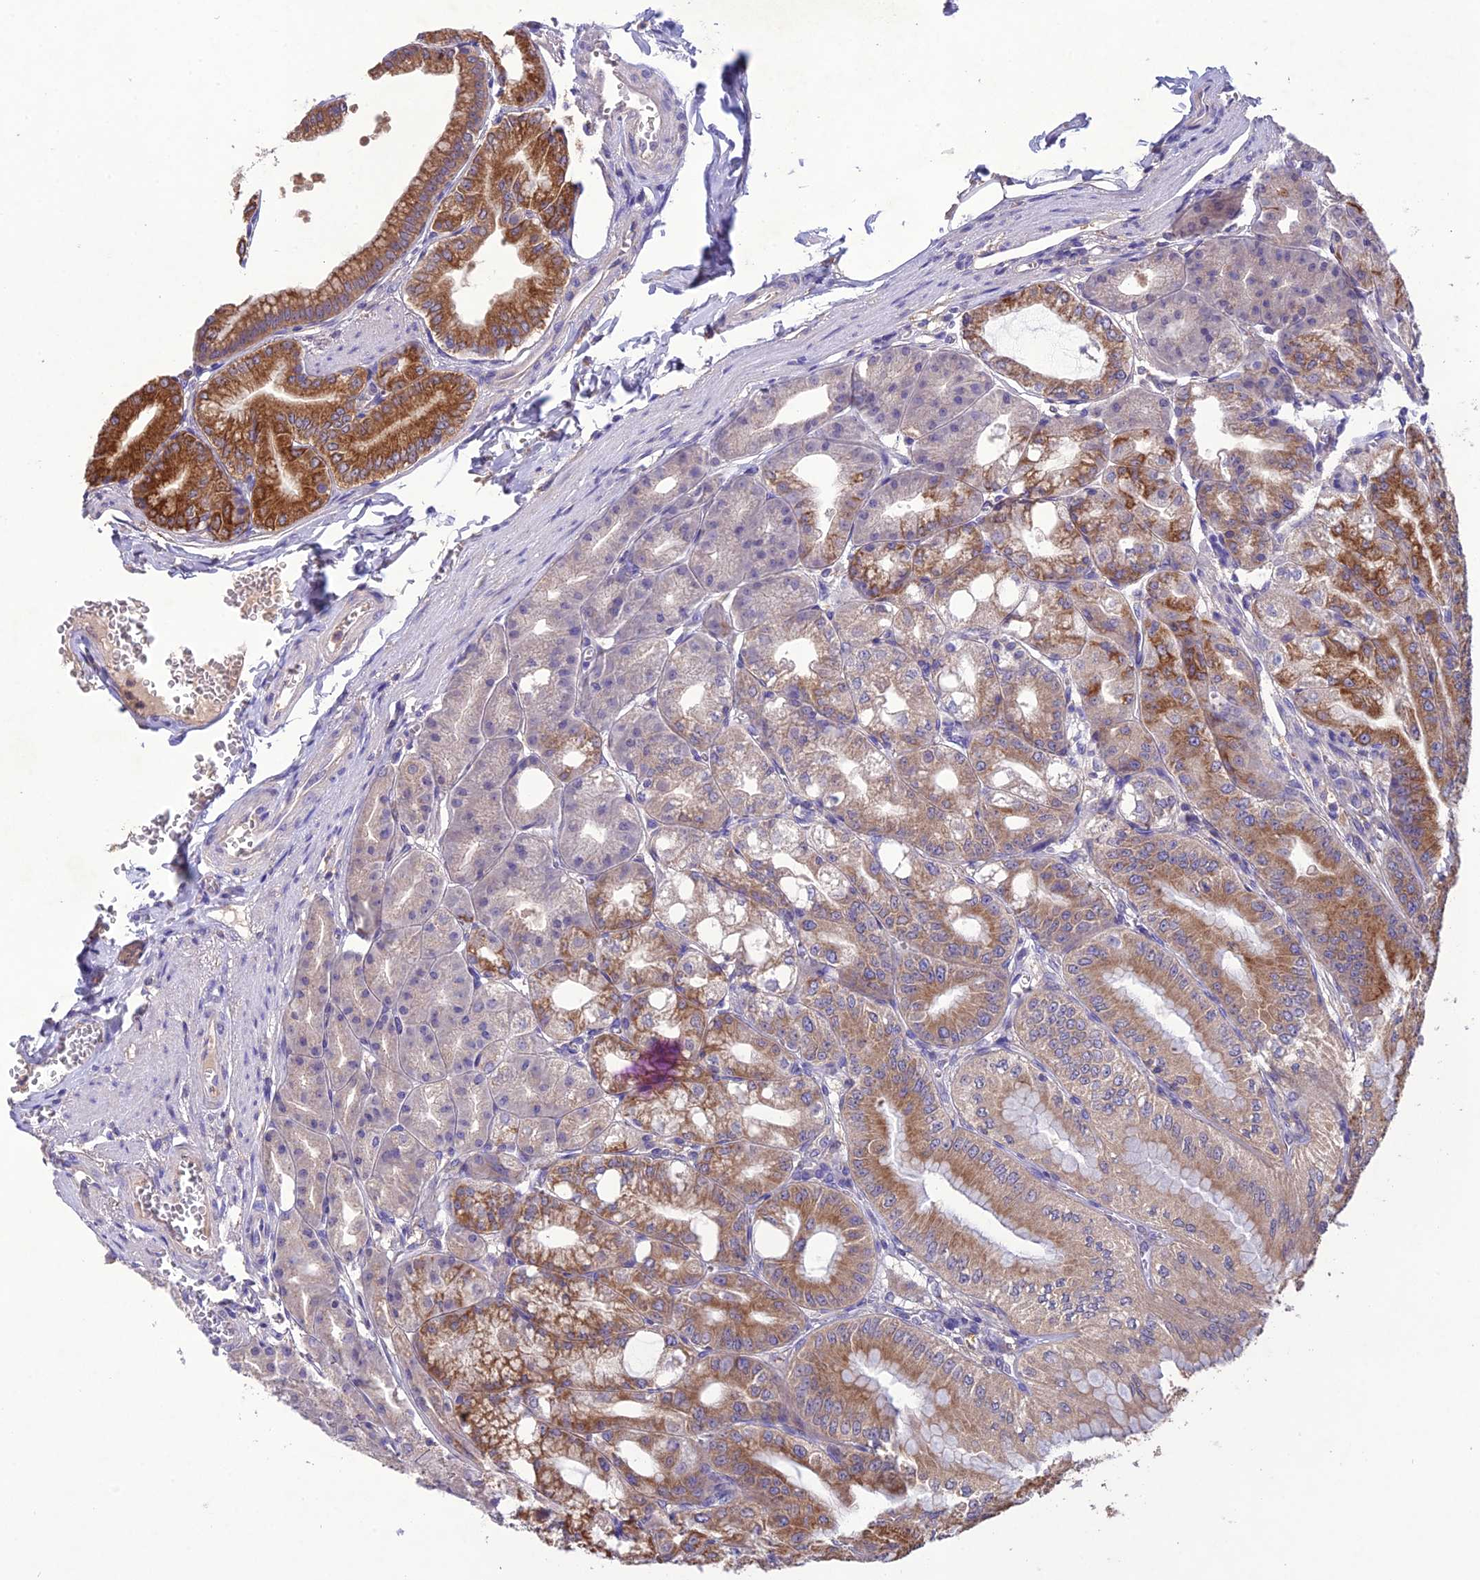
{"staining": {"intensity": "moderate", "quantity": "25%-75%", "location": "cytoplasmic/membranous"}, "tissue": "stomach", "cell_type": "Glandular cells", "image_type": "normal", "snomed": [{"axis": "morphology", "description": "Normal tissue, NOS"}, {"axis": "topography", "description": "Stomach, upper"}, {"axis": "topography", "description": "Stomach, lower"}], "caption": "Protein staining of unremarkable stomach displays moderate cytoplasmic/membranous positivity in approximately 25%-75% of glandular cells. (DAB IHC, brown staining for protein, blue staining for nuclei).", "gene": "SNX24", "patient": {"sex": "male", "age": 71}}